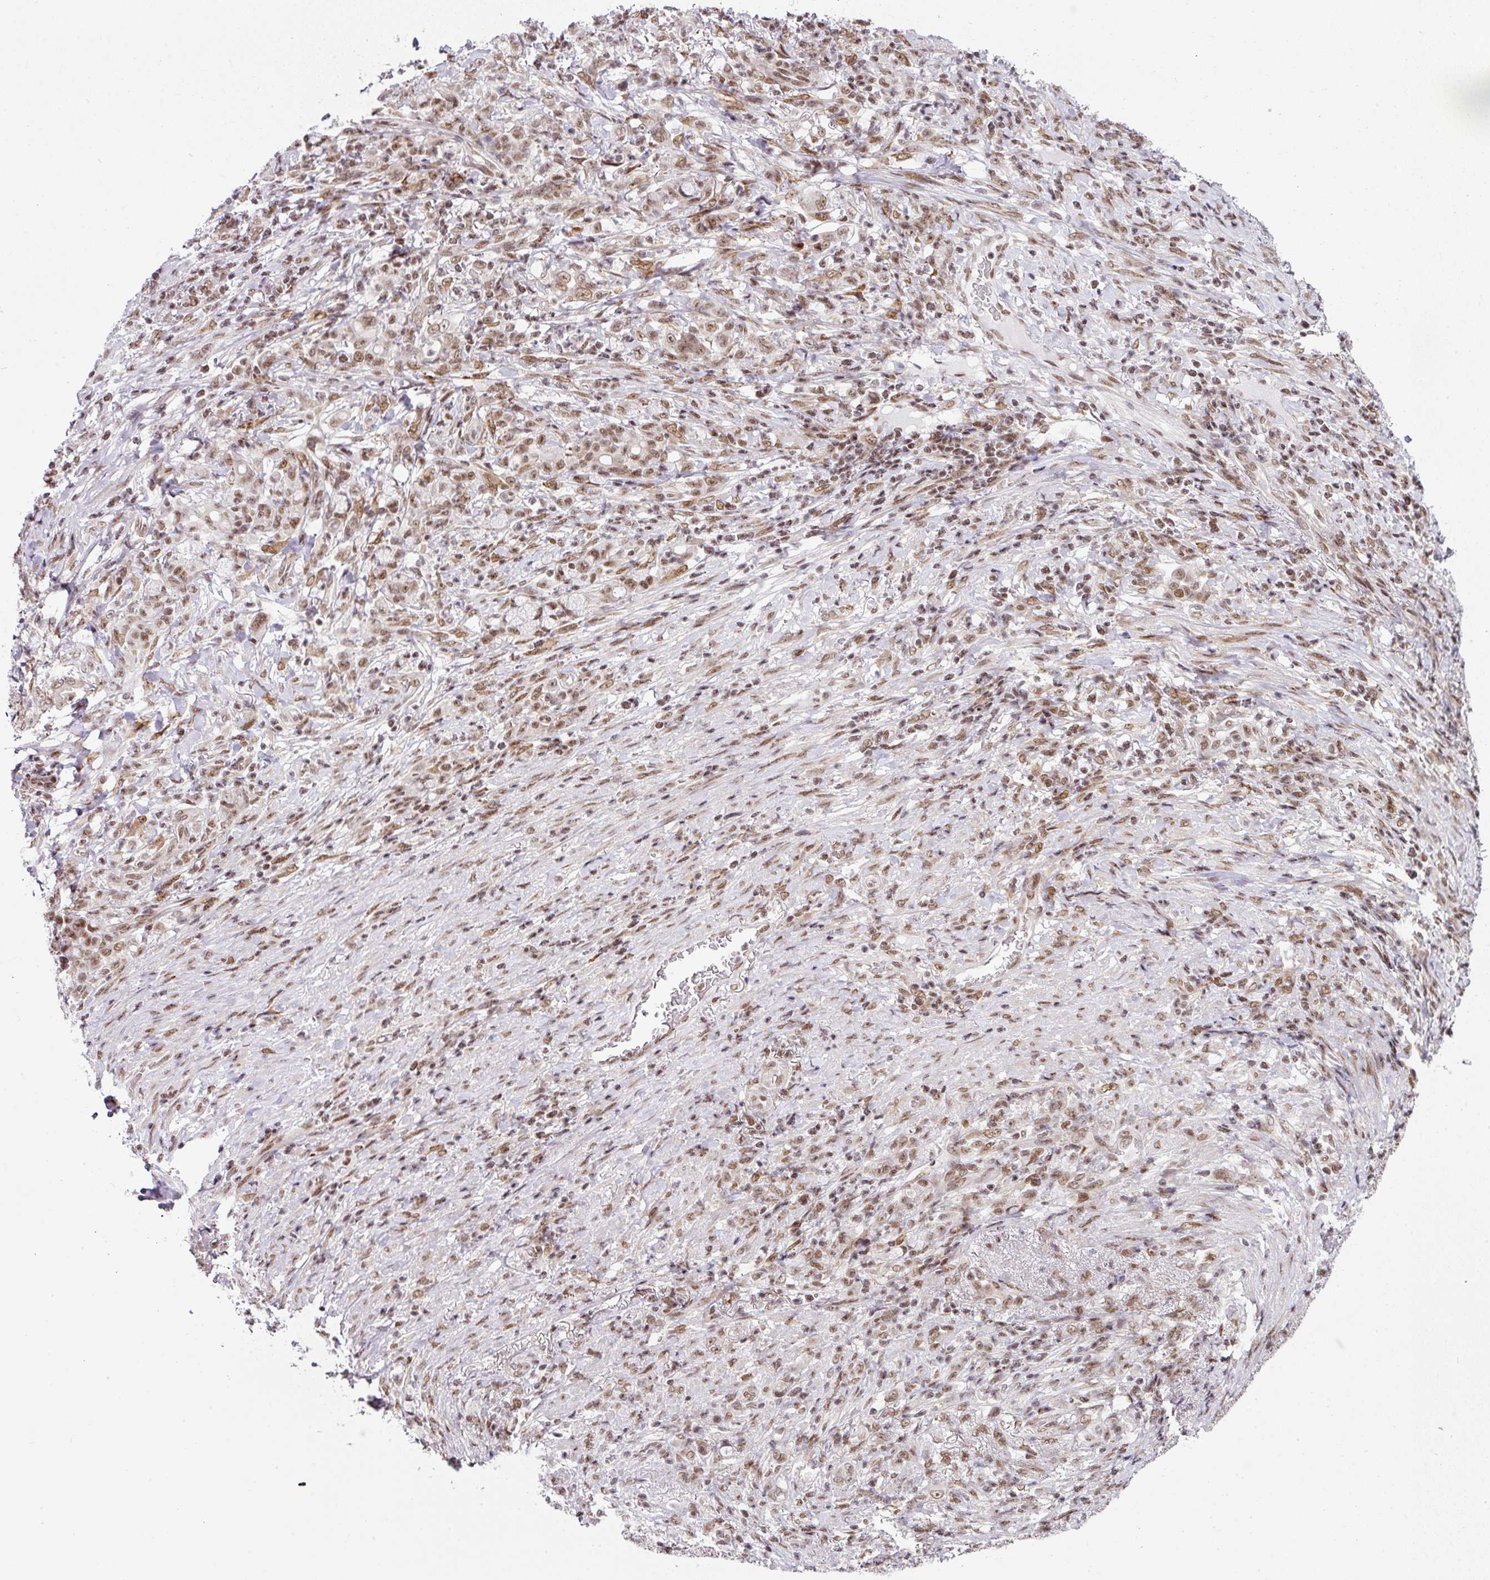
{"staining": {"intensity": "moderate", "quantity": ">75%", "location": "nuclear"}, "tissue": "stomach cancer", "cell_type": "Tumor cells", "image_type": "cancer", "snomed": [{"axis": "morphology", "description": "Adenocarcinoma, NOS"}, {"axis": "topography", "description": "Stomach"}], "caption": "Human adenocarcinoma (stomach) stained for a protein (brown) reveals moderate nuclear positive staining in approximately >75% of tumor cells.", "gene": "NFYA", "patient": {"sex": "female", "age": 79}}